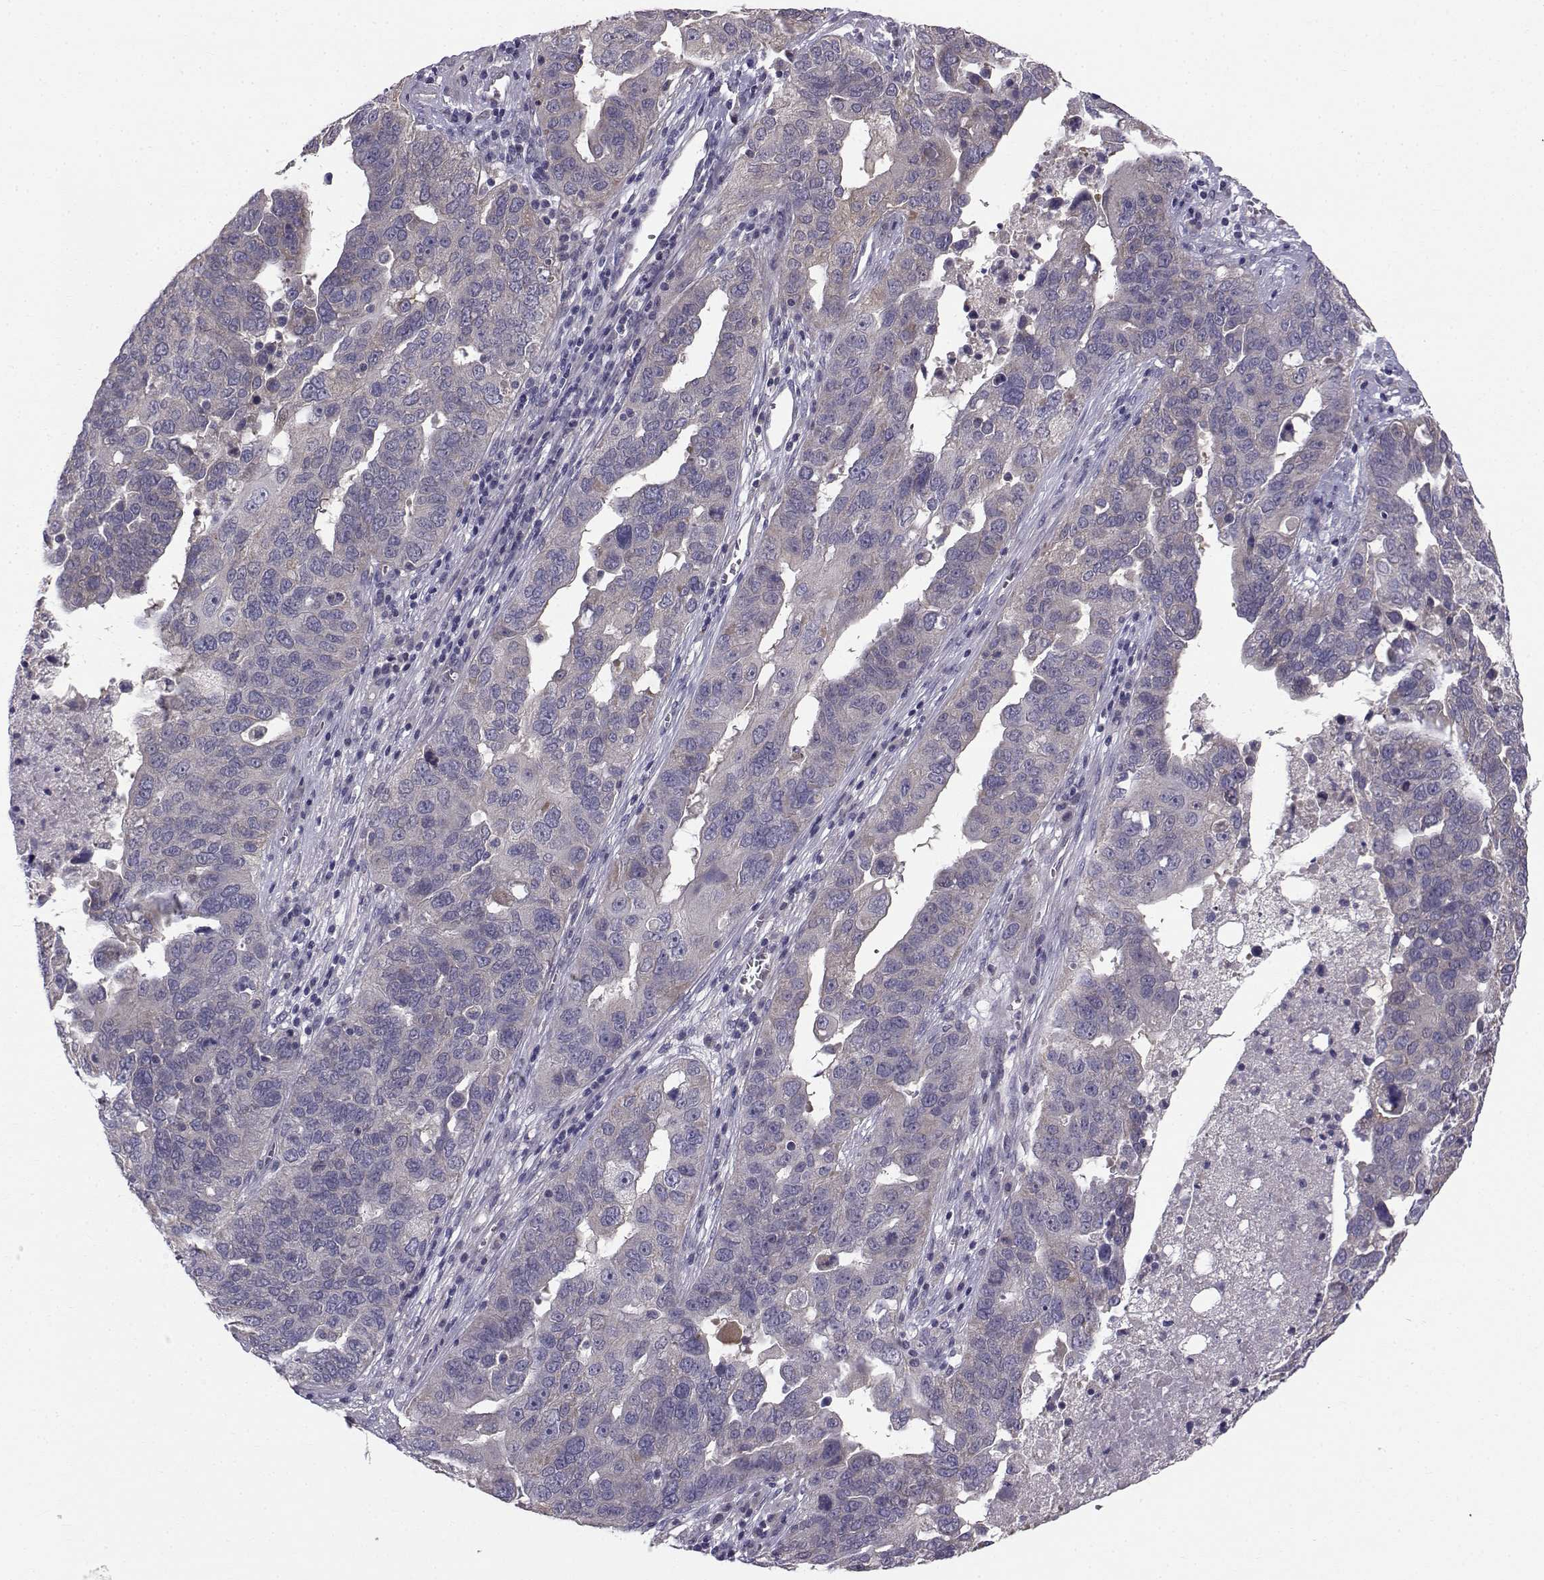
{"staining": {"intensity": "negative", "quantity": "none", "location": "none"}, "tissue": "ovarian cancer", "cell_type": "Tumor cells", "image_type": "cancer", "snomed": [{"axis": "morphology", "description": "Carcinoma, endometroid"}, {"axis": "topography", "description": "Soft tissue"}, {"axis": "topography", "description": "Ovary"}], "caption": "High power microscopy histopathology image of an immunohistochemistry micrograph of ovarian cancer (endometroid carcinoma), revealing no significant positivity in tumor cells.", "gene": "PEX5L", "patient": {"sex": "female", "age": 52}}